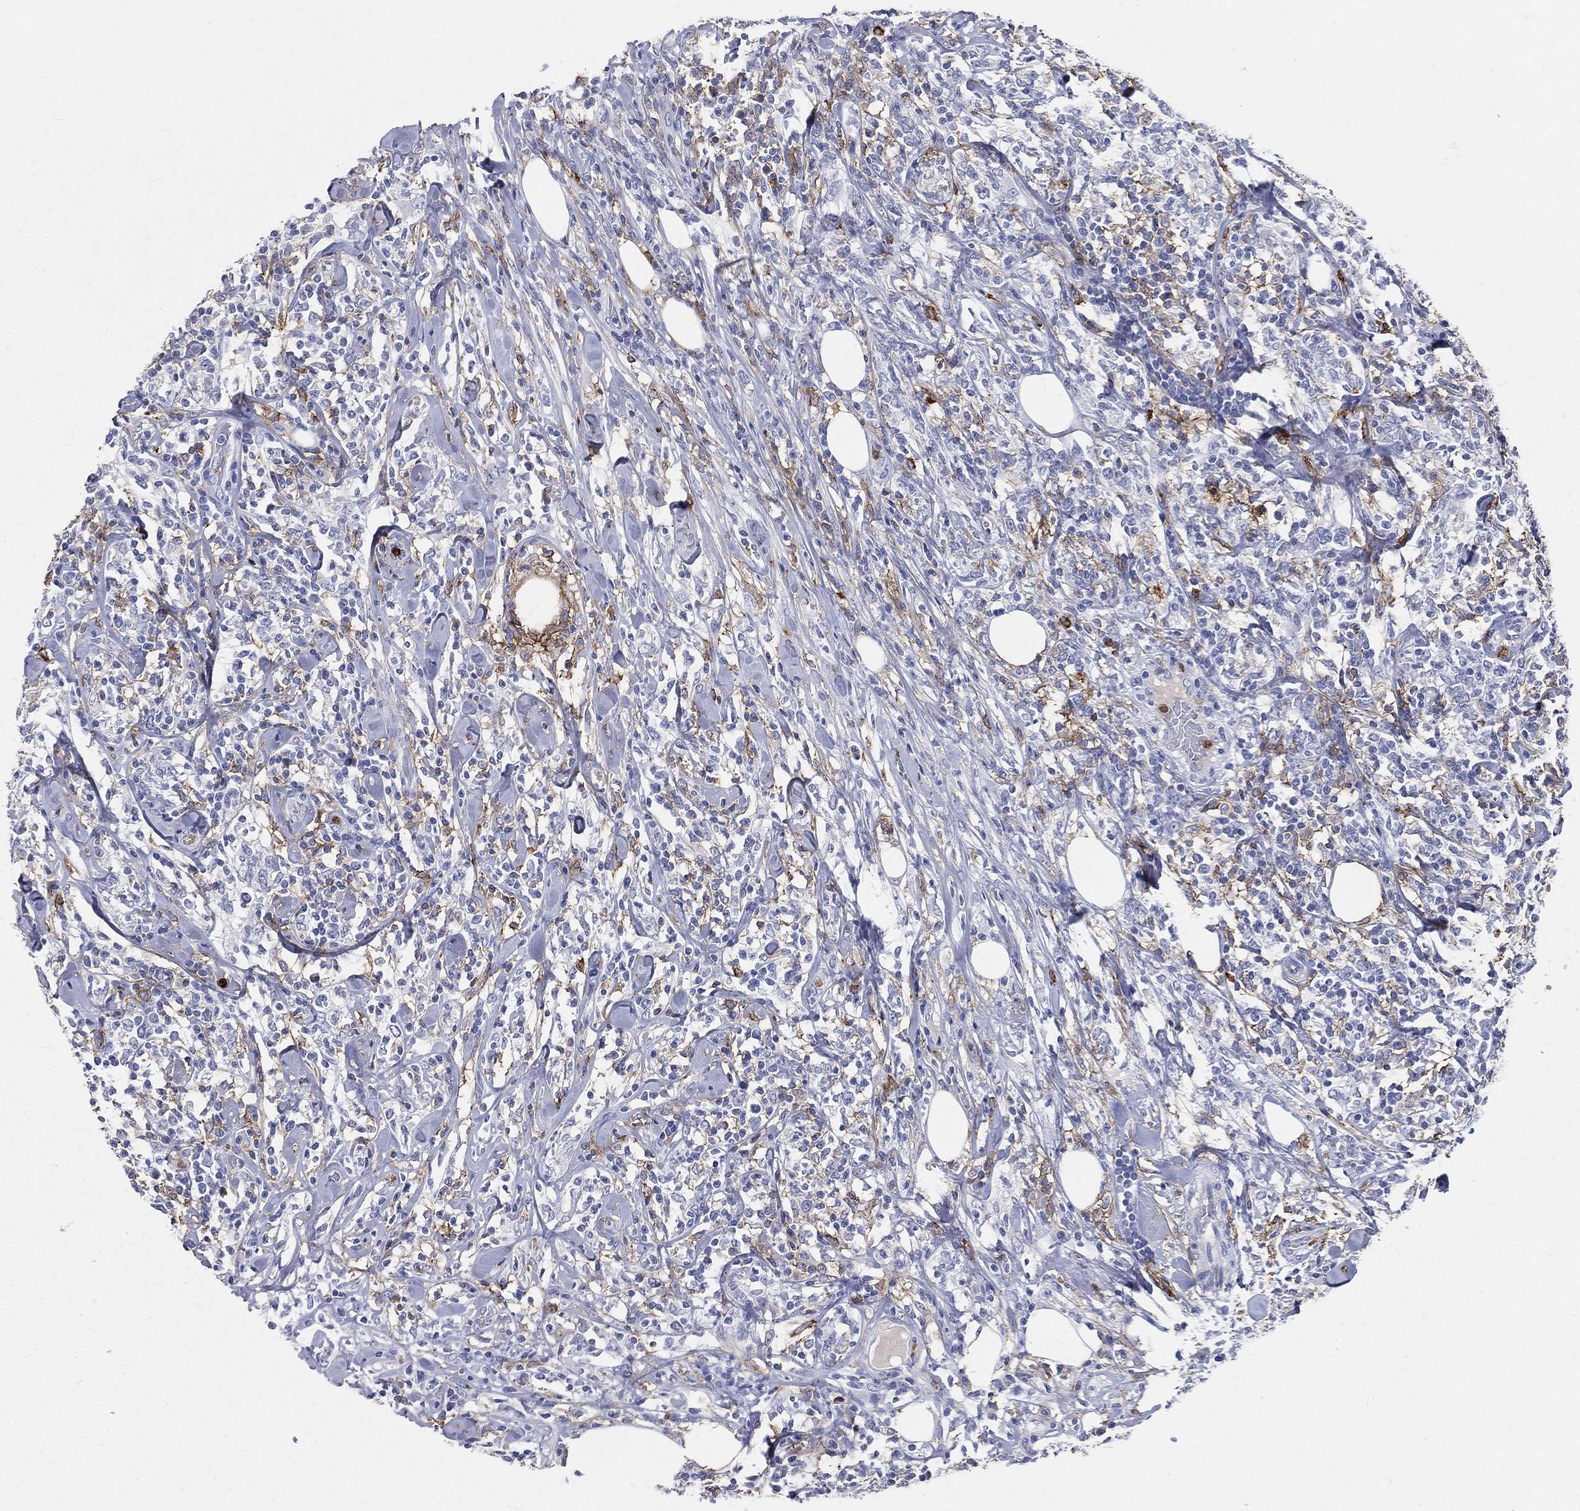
{"staining": {"intensity": "negative", "quantity": "none", "location": "none"}, "tissue": "lymphoma", "cell_type": "Tumor cells", "image_type": "cancer", "snomed": [{"axis": "morphology", "description": "Malignant lymphoma, non-Hodgkin's type, High grade"}, {"axis": "topography", "description": "Lymph node"}], "caption": "Protein analysis of malignant lymphoma, non-Hodgkin's type (high-grade) shows no significant staining in tumor cells. (Immunohistochemistry (ihc), brightfield microscopy, high magnification).", "gene": "CD33", "patient": {"sex": "female", "age": 84}}